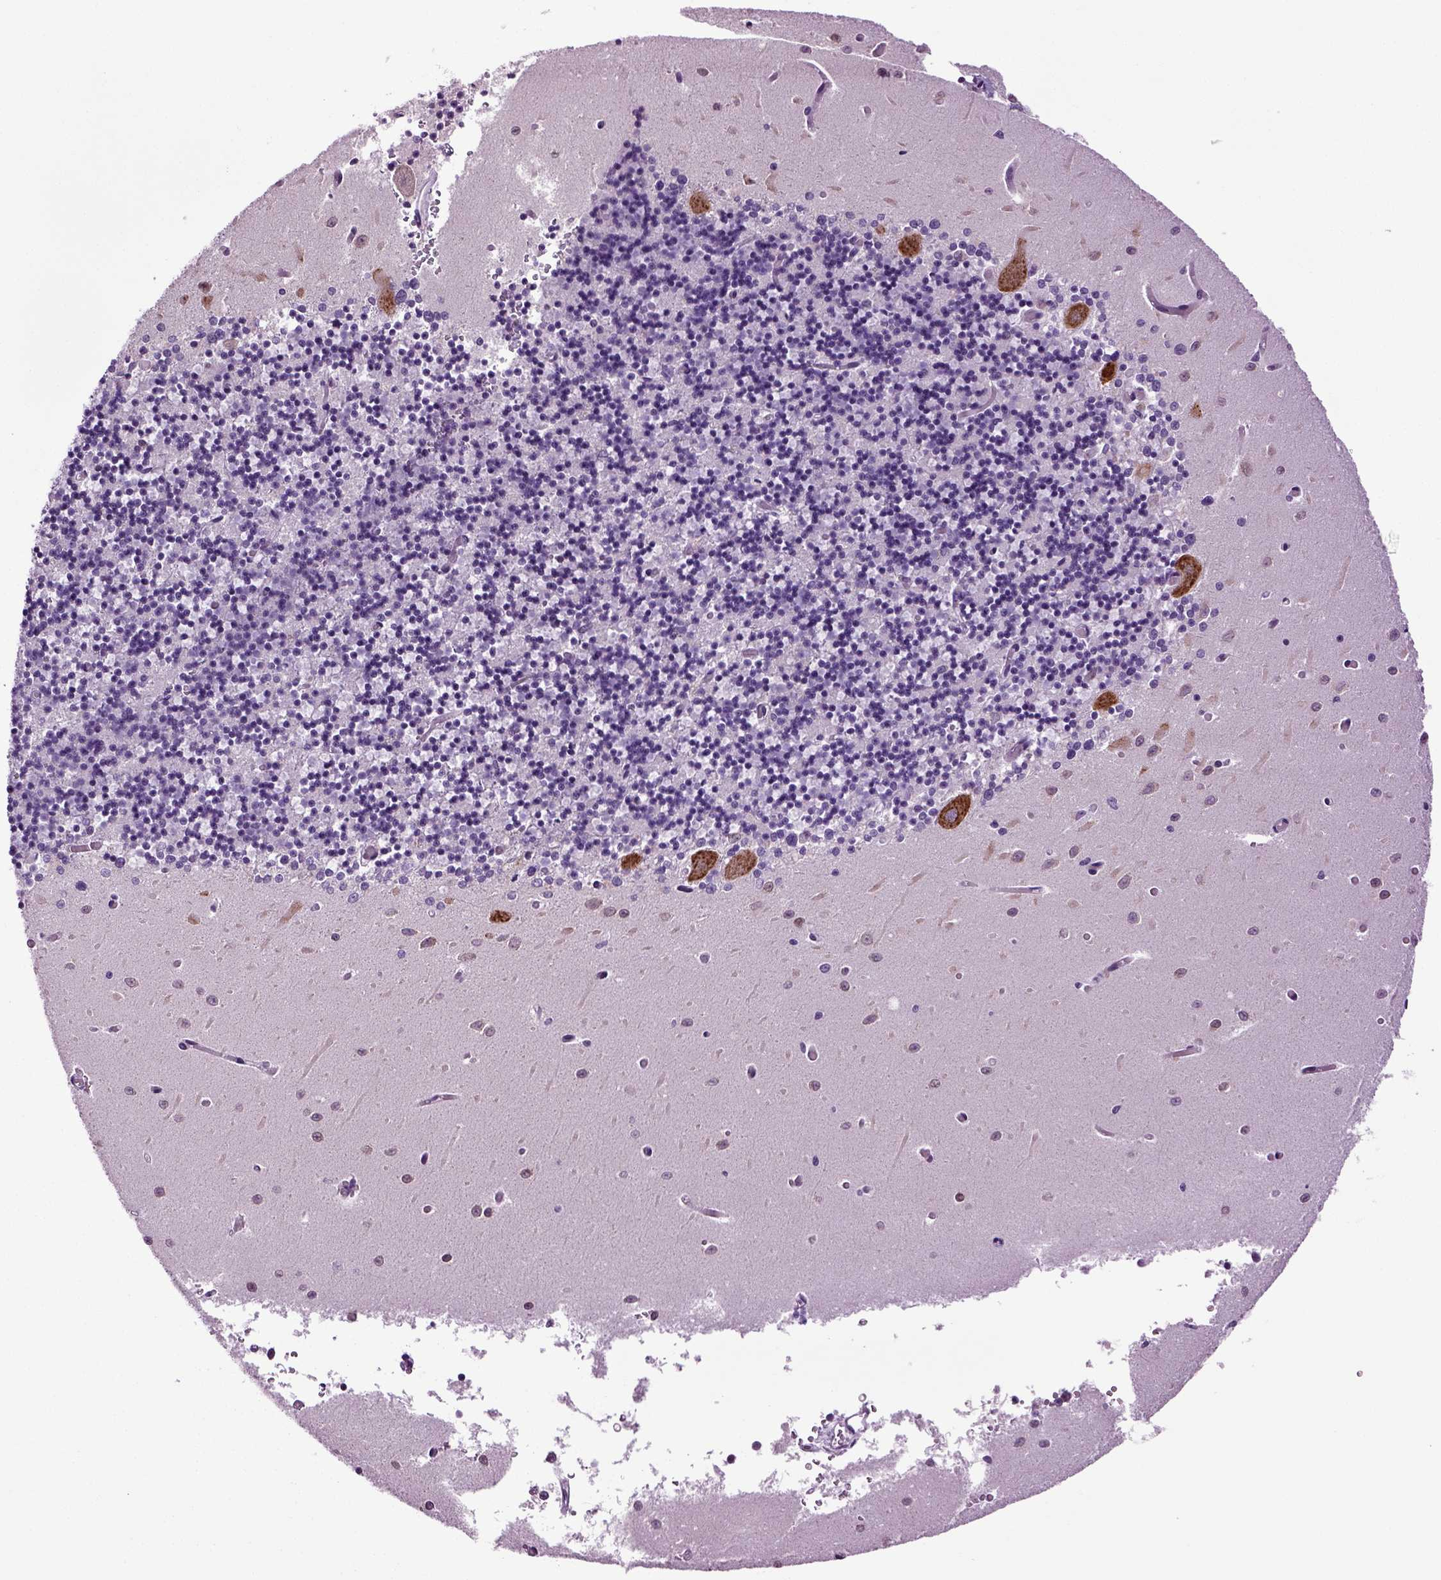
{"staining": {"intensity": "negative", "quantity": "none", "location": "none"}, "tissue": "cerebellum", "cell_type": "Cells in granular layer", "image_type": "normal", "snomed": [{"axis": "morphology", "description": "Normal tissue, NOS"}, {"axis": "topography", "description": "Cerebellum"}], "caption": "This is a image of immunohistochemistry staining of normal cerebellum, which shows no staining in cells in granular layer.", "gene": "PLCH2", "patient": {"sex": "female", "age": 64}}